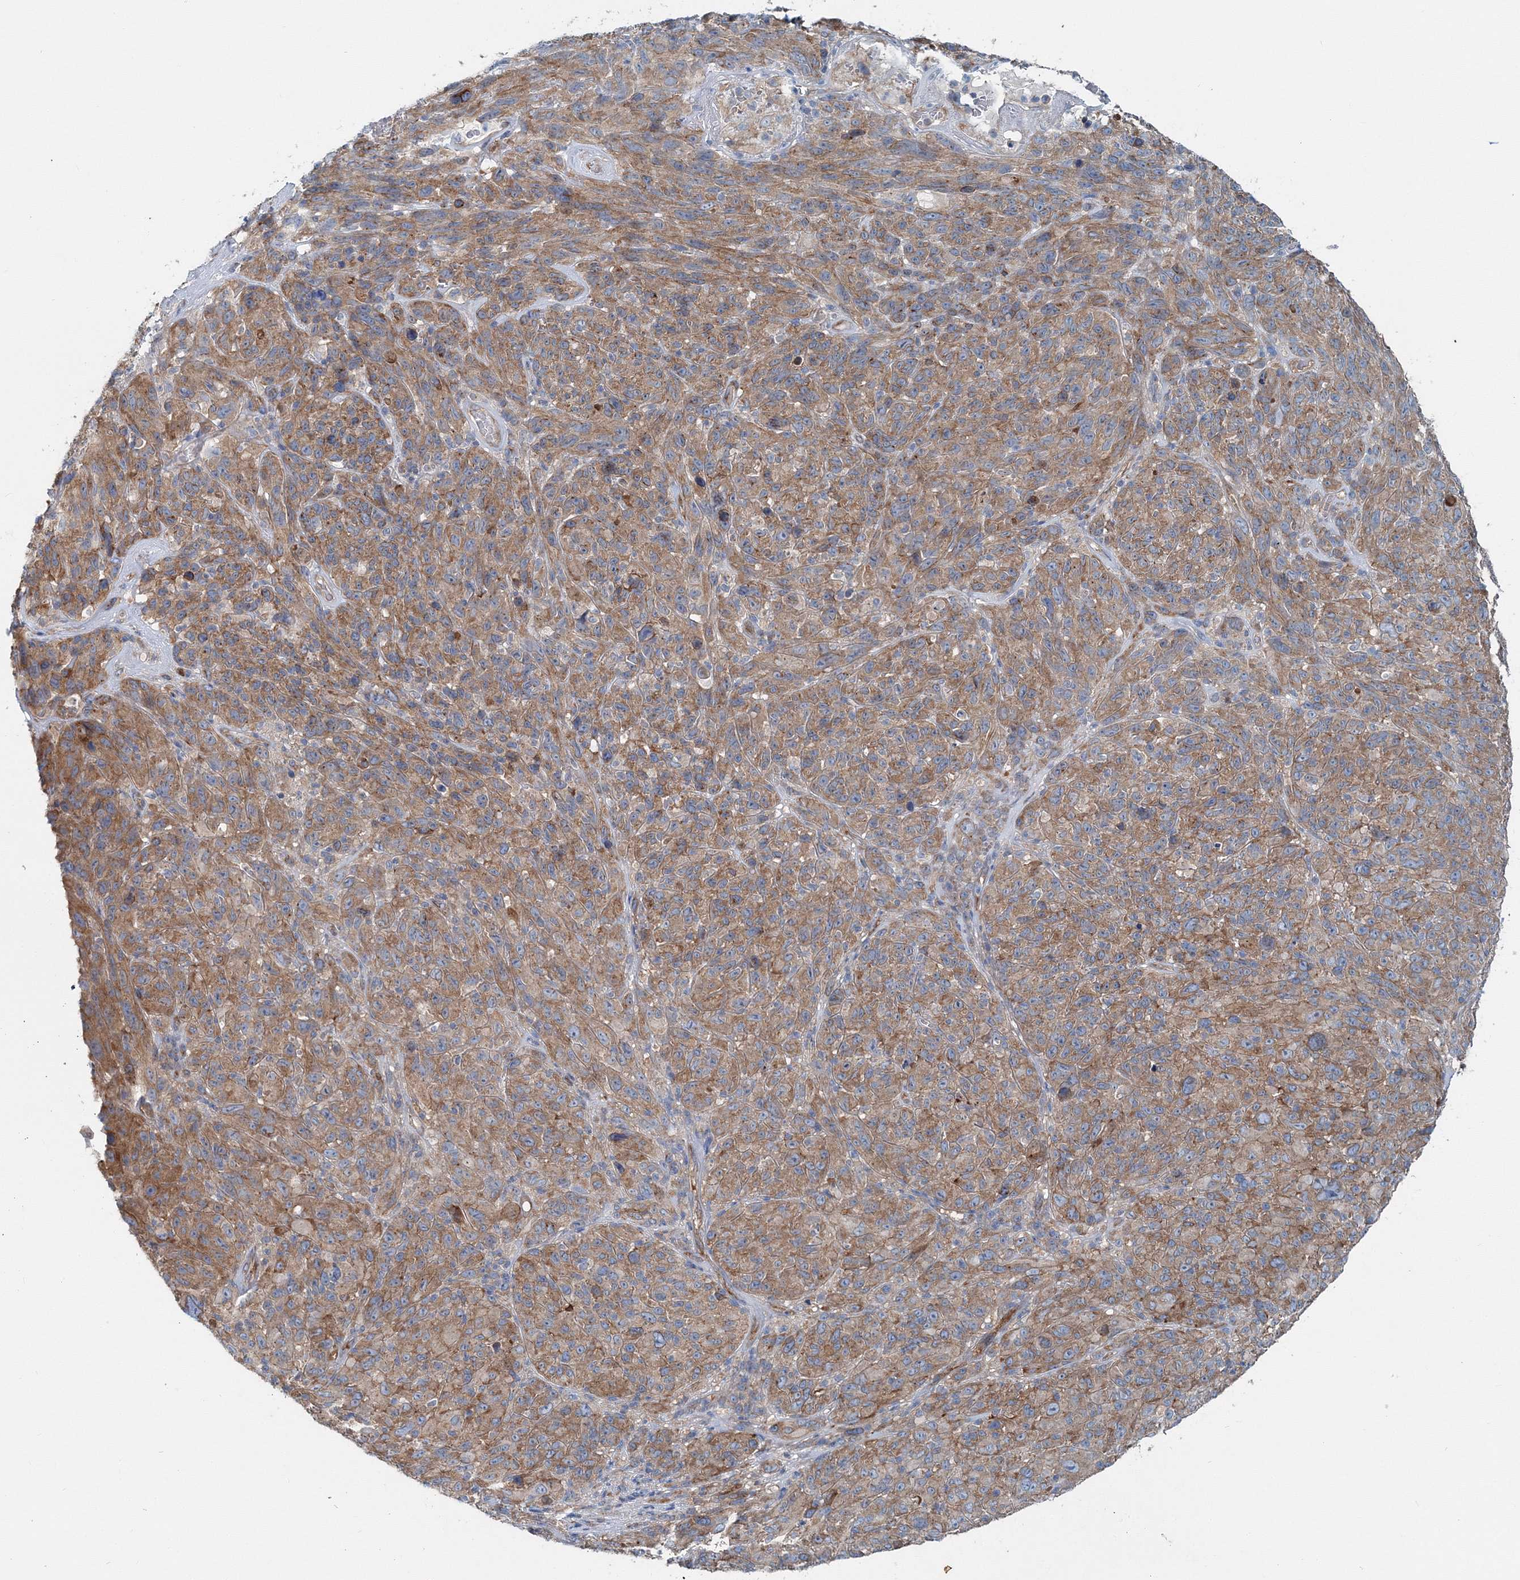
{"staining": {"intensity": "moderate", "quantity": ">75%", "location": "cytoplasmic/membranous"}, "tissue": "melanoma", "cell_type": "Tumor cells", "image_type": "cancer", "snomed": [{"axis": "morphology", "description": "Malignant melanoma, NOS"}, {"axis": "topography", "description": "Skin of head"}], "caption": "An image of human malignant melanoma stained for a protein demonstrates moderate cytoplasmic/membranous brown staining in tumor cells.", "gene": "MPHOSPH9", "patient": {"sex": "male", "age": 96}}